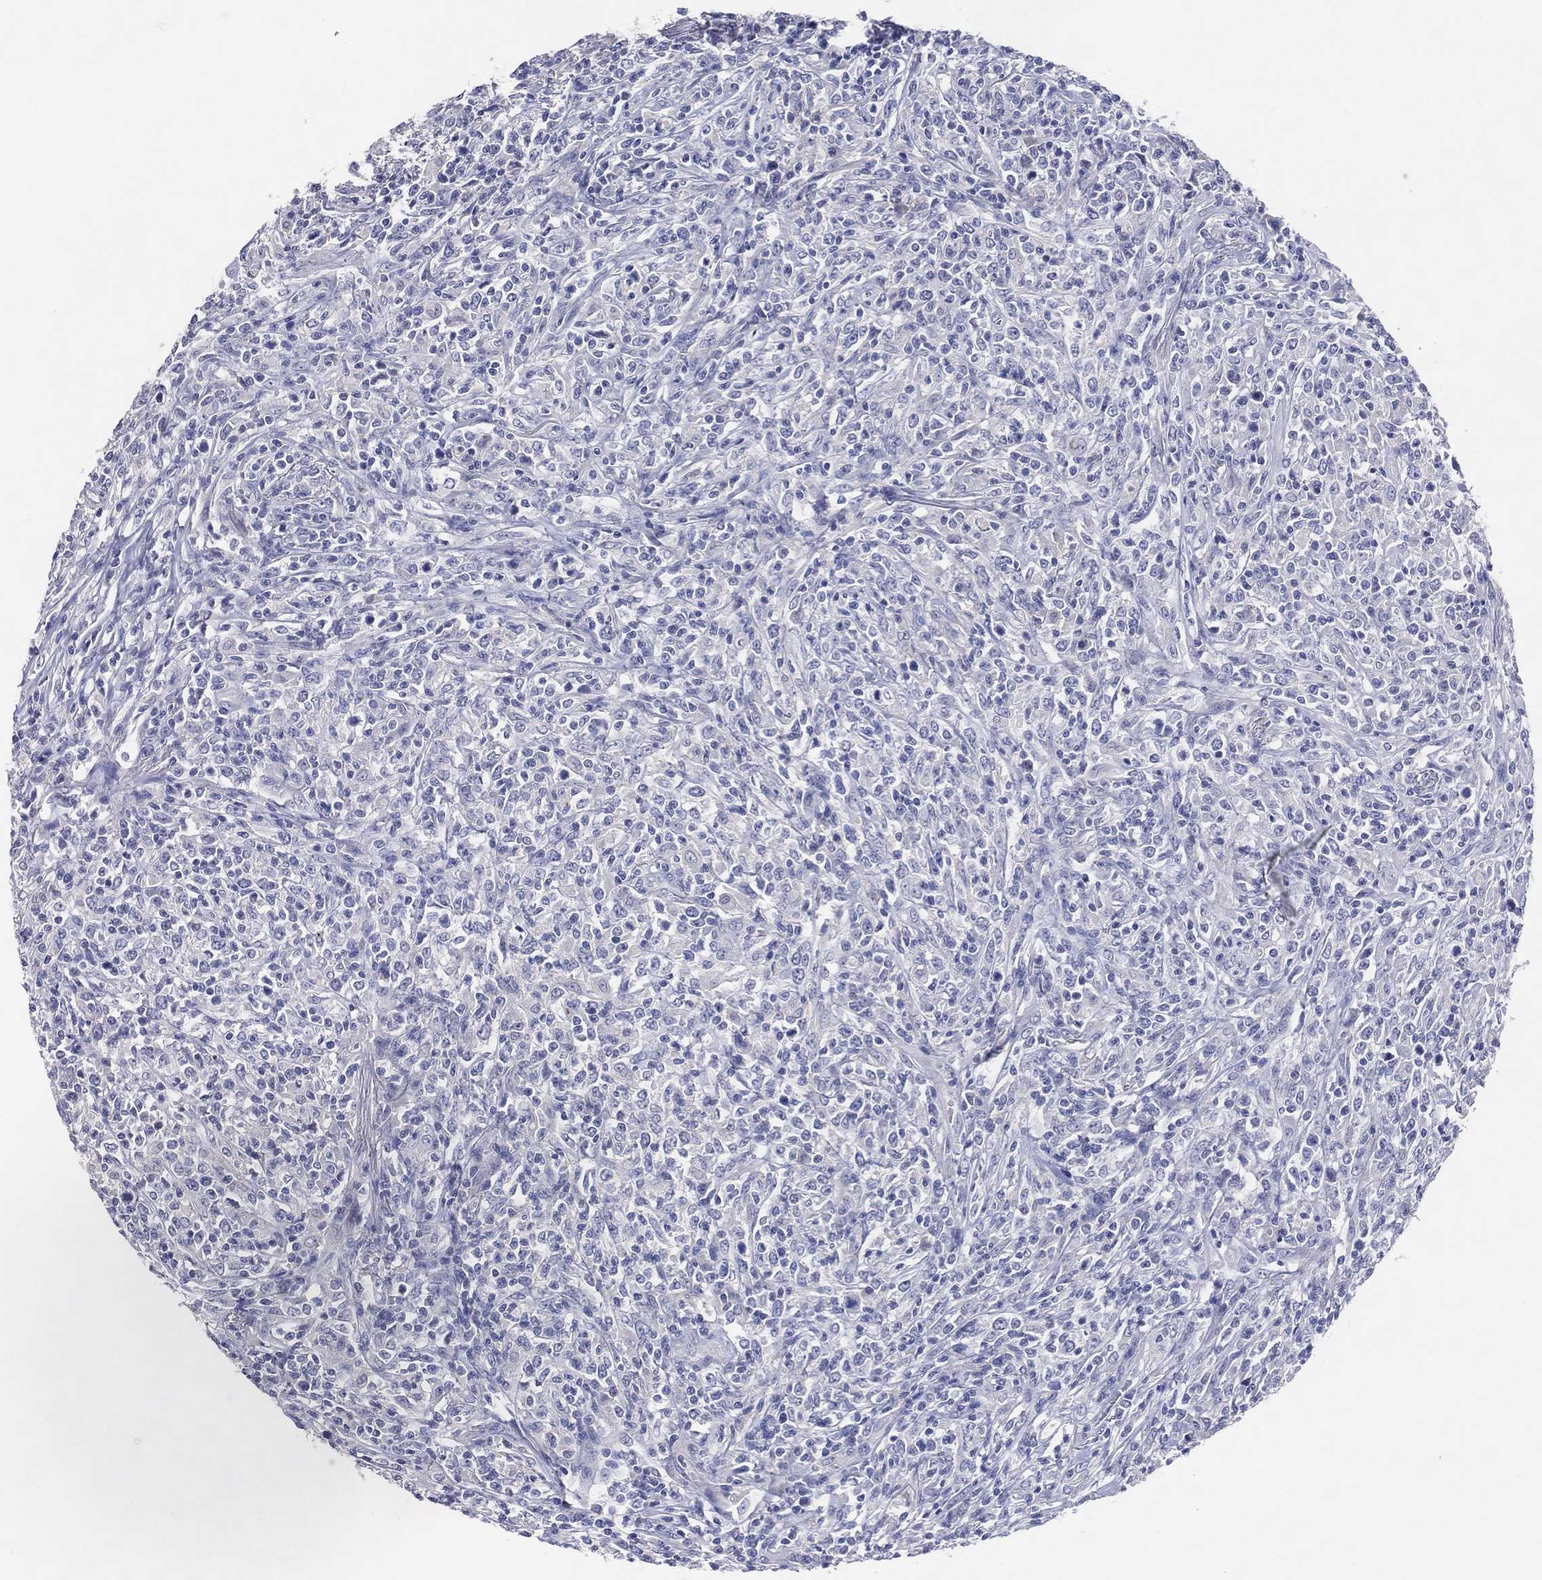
{"staining": {"intensity": "negative", "quantity": "none", "location": "none"}, "tissue": "lymphoma", "cell_type": "Tumor cells", "image_type": "cancer", "snomed": [{"axis": "morphology", "description": "Malignant lymphoma, non-Hodgkin's type, High grade"}, {"axis": "topography", "description": "Lung"}], "caption": "This is an immunohistochemistry (IHC) micrograph of human lymphoma. There is no positivity in tumor cells.", "gene": "DNAH6", "patient": {"sex": "male", "age": 79}}